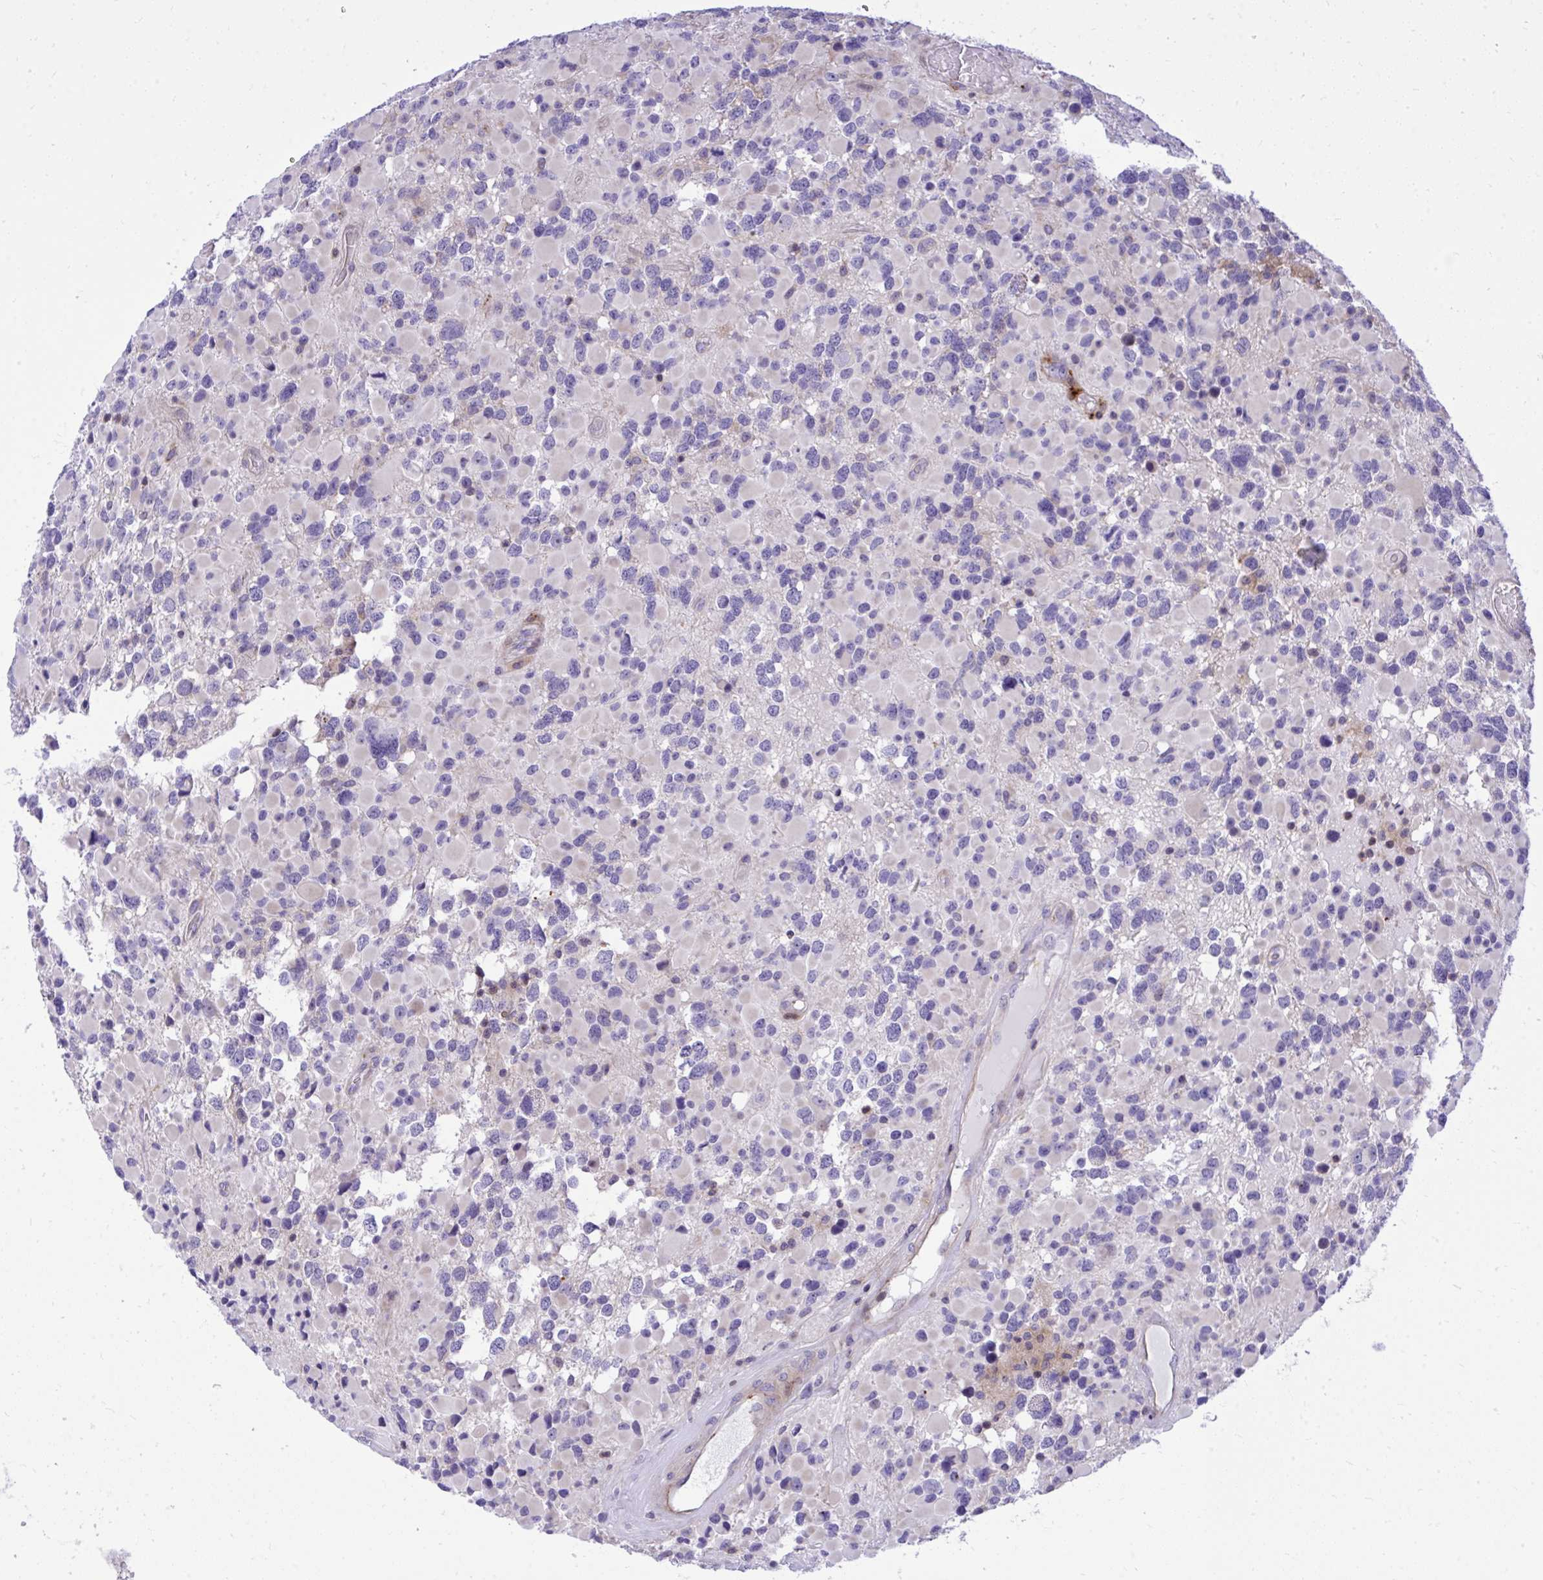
{"staining": {"intensity": "negative", "quantity": "none", "location": "none"}, "tissue": "glioma", "cell_type": "Tumor cells", "image_type": "cancer", "snomed": [{"axis": "morphology", "description": "Glioma, malignant, High grade"}, {"axis": "topography", "description": "Brain"}], "caption": "Immunohistochemistry of glioma reveals no expression in tumor cells.", "gene": "GRK4", "patient": {"sex": "female", "age": 40}}